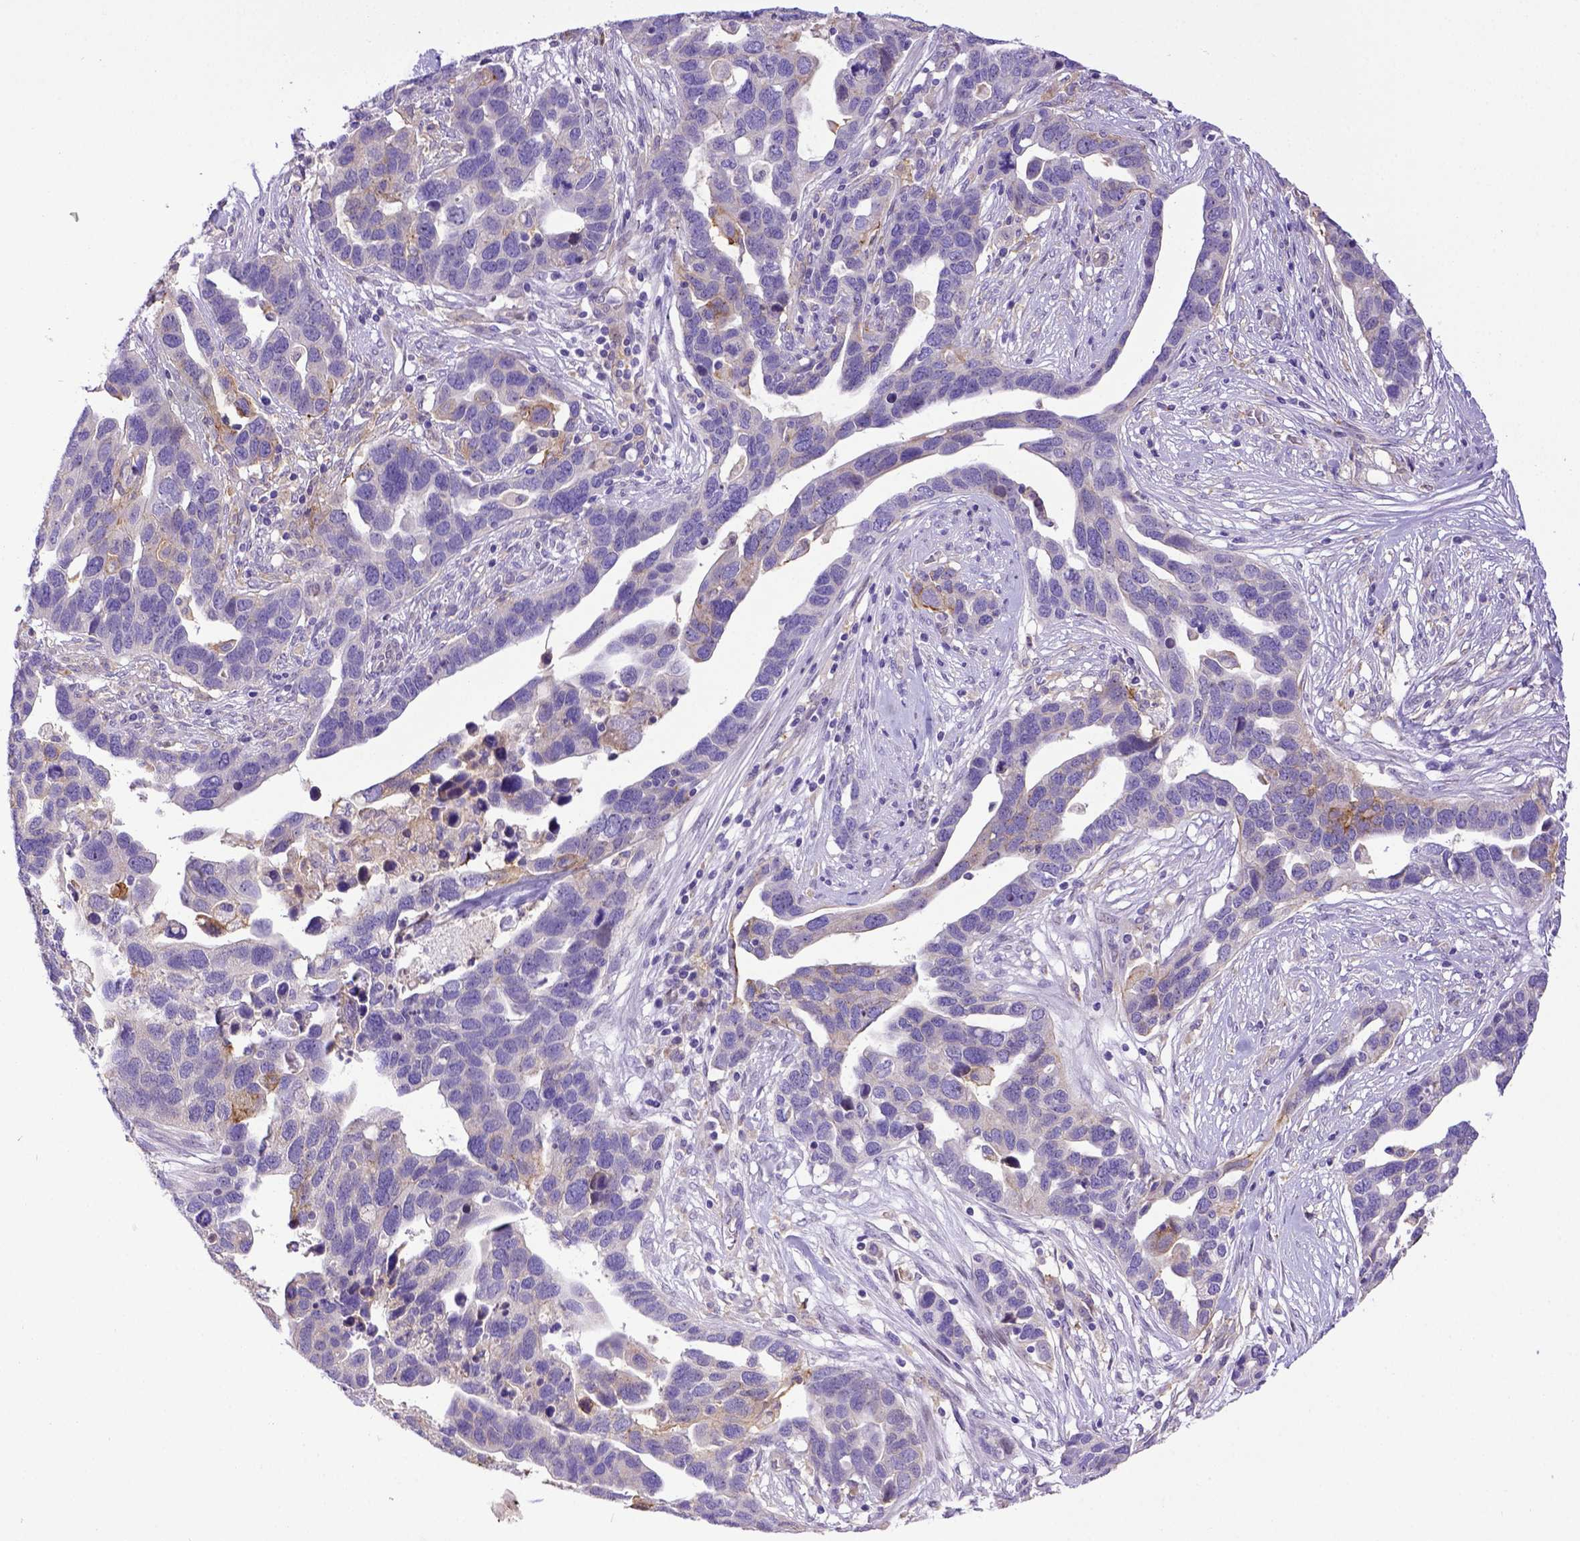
{"staining": {"intensity": "moderate", "quantity": "<25%", "location": "cytoplasmic/membranous"}, "tissue": "ovarian cancer", "cell_type": "Tumor cells", "image_type": "cancer", "snomed": [{"axis": "morphology", "description": "Cystadenocarcinoma, serous, NOS"}, {"axis": "topography", "description": "Ovary"}], "caption": "Immunohistochemistry (IHC) of ovarian cancer reveals low levels of moderate cytoplasmic/membranous expression in about <25% of tumor cells.", "gene": "CD40", "patient": {"sex": "female", "age": 54}}